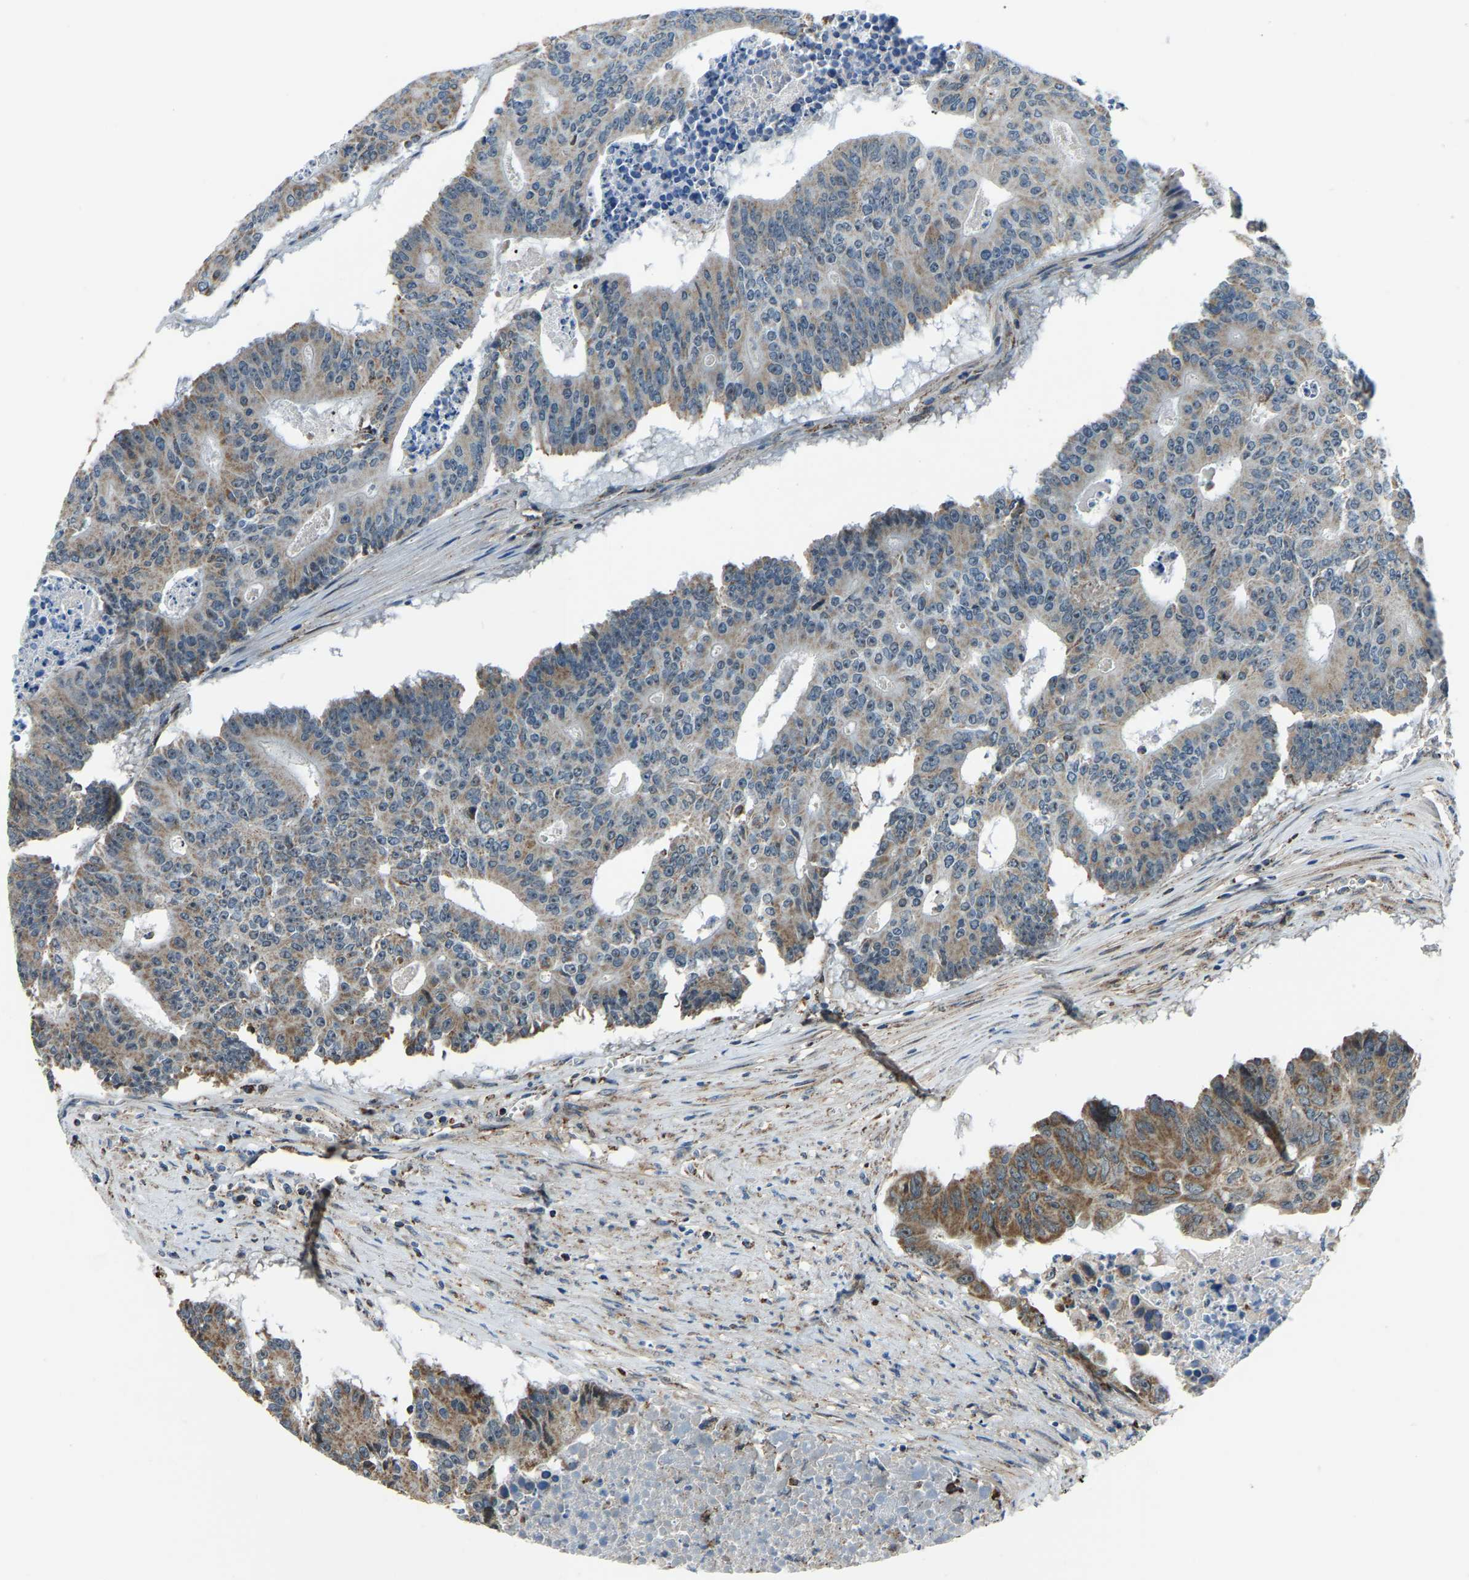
{"staining": {"intensity": "moderate", "quantity": "25%-75%", "location": "cytoplasmic/membranous"}, "tissue": "colorectal cancer", "cell_type": "Tumor cells", "image_type": "cancer", "snomed": [{"axis": "morphology", "description": "Adenocarcinoma, NOS"}, {"axis": "topography", "description": "Colon"}], "caption": "A medium amount of moderate cytoplasmic/membranous positivity is seen in approximately 25%-75% of tumor cells in colorectal cancer (adenocarcinoma) tissue.", "gene": "RBM33", "patient": {"sex": "male", "age": 87}}